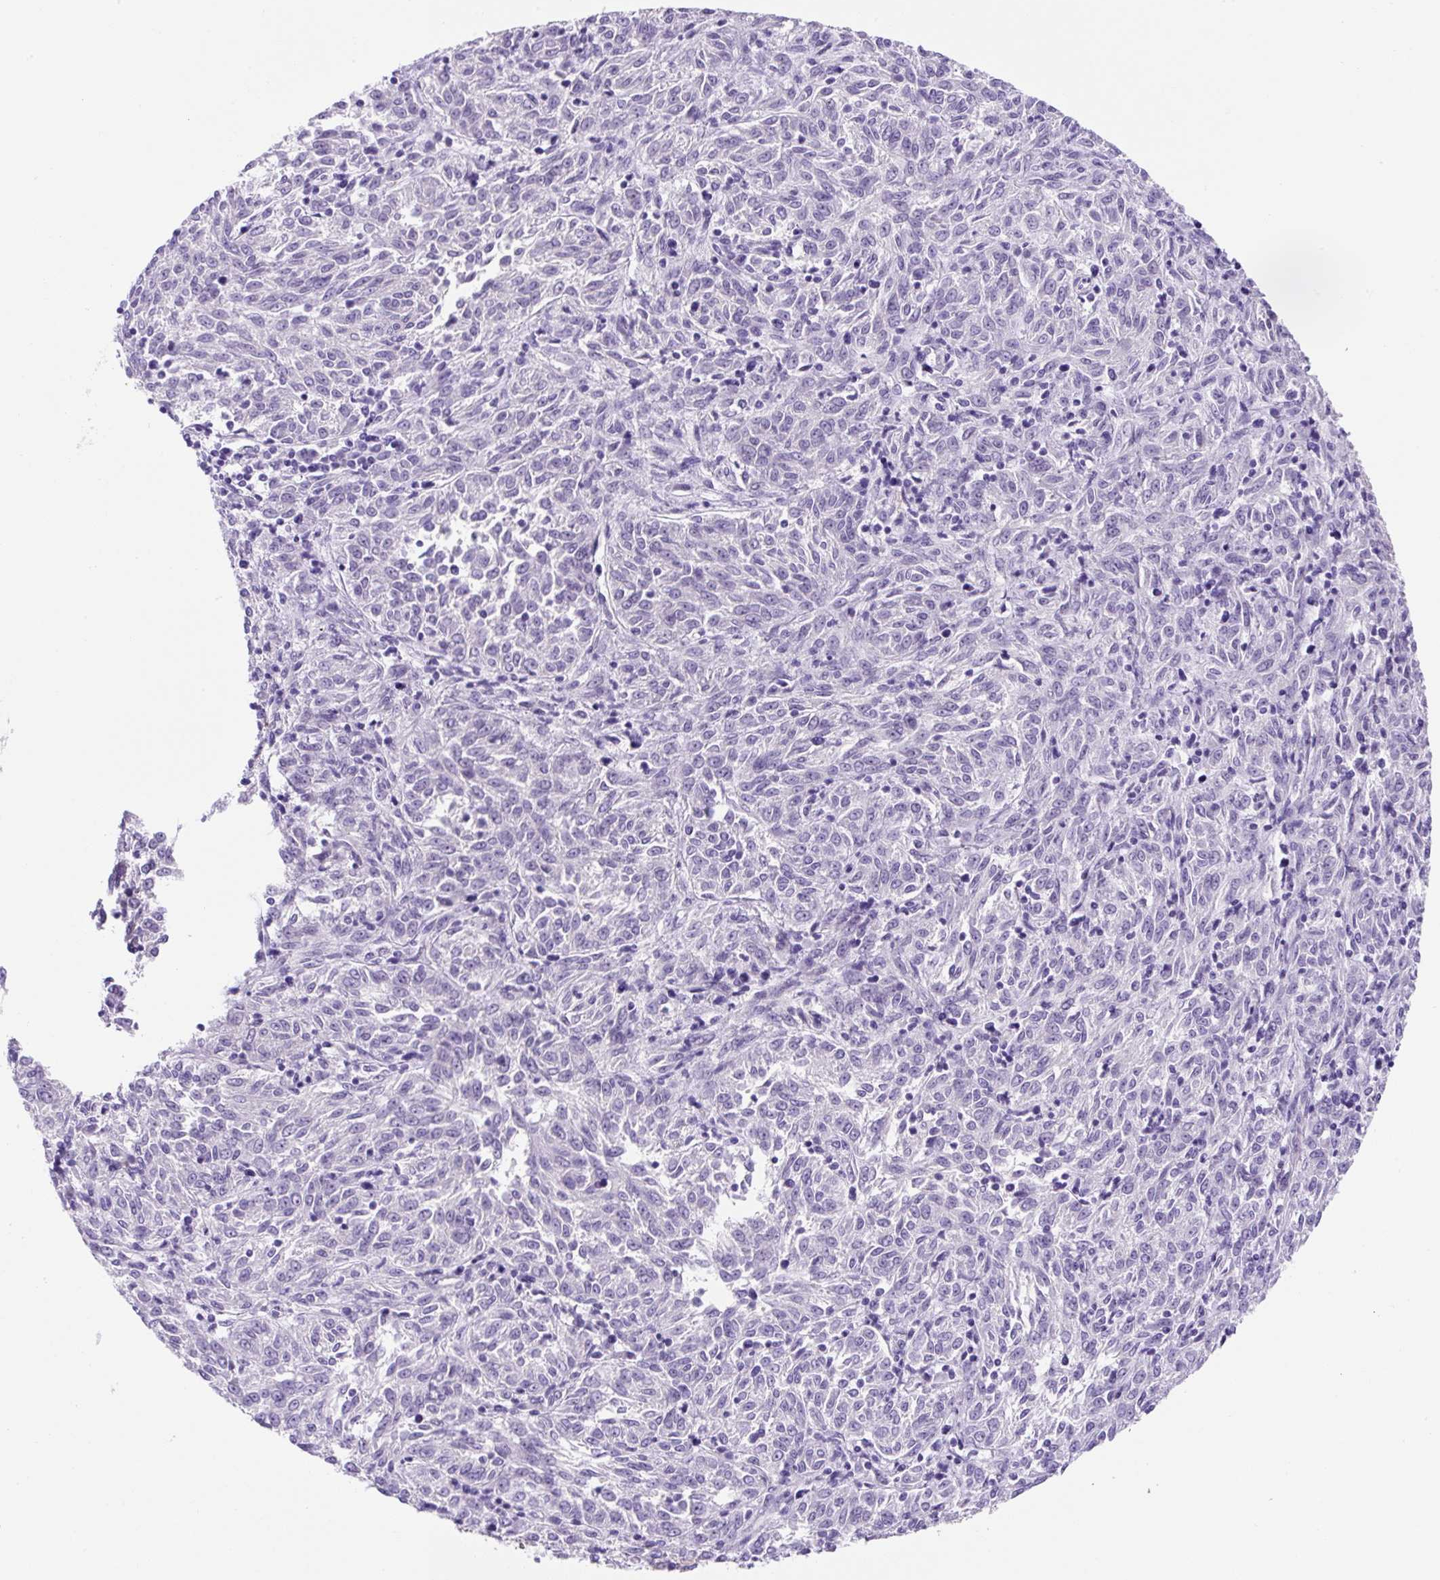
{"staining": {"intensity": "negative", "quantity": "none", "location": "none"}, "tissue": "melanoma", "cell_type": "Tumor cells", "image_type": "cancer", "snomed": [{"axis": "morphology", "description": "Malignant melanoma, NOS"}, {"axis": "topography", "description": "Skin"}], "caption": "An immunohistochemistry histopathology image of malignant melanoma is shown. There is no staining in tumor cells of malignant melanoma. Brightfield microscopy of immunohistochemistry stained with DAB (3,3'-diaminobenzidine) (brown) and hematoxylin (blue), captured at high magnification.", "gene": "ASB4", "patient": {"sex": "female", "age": 72}}